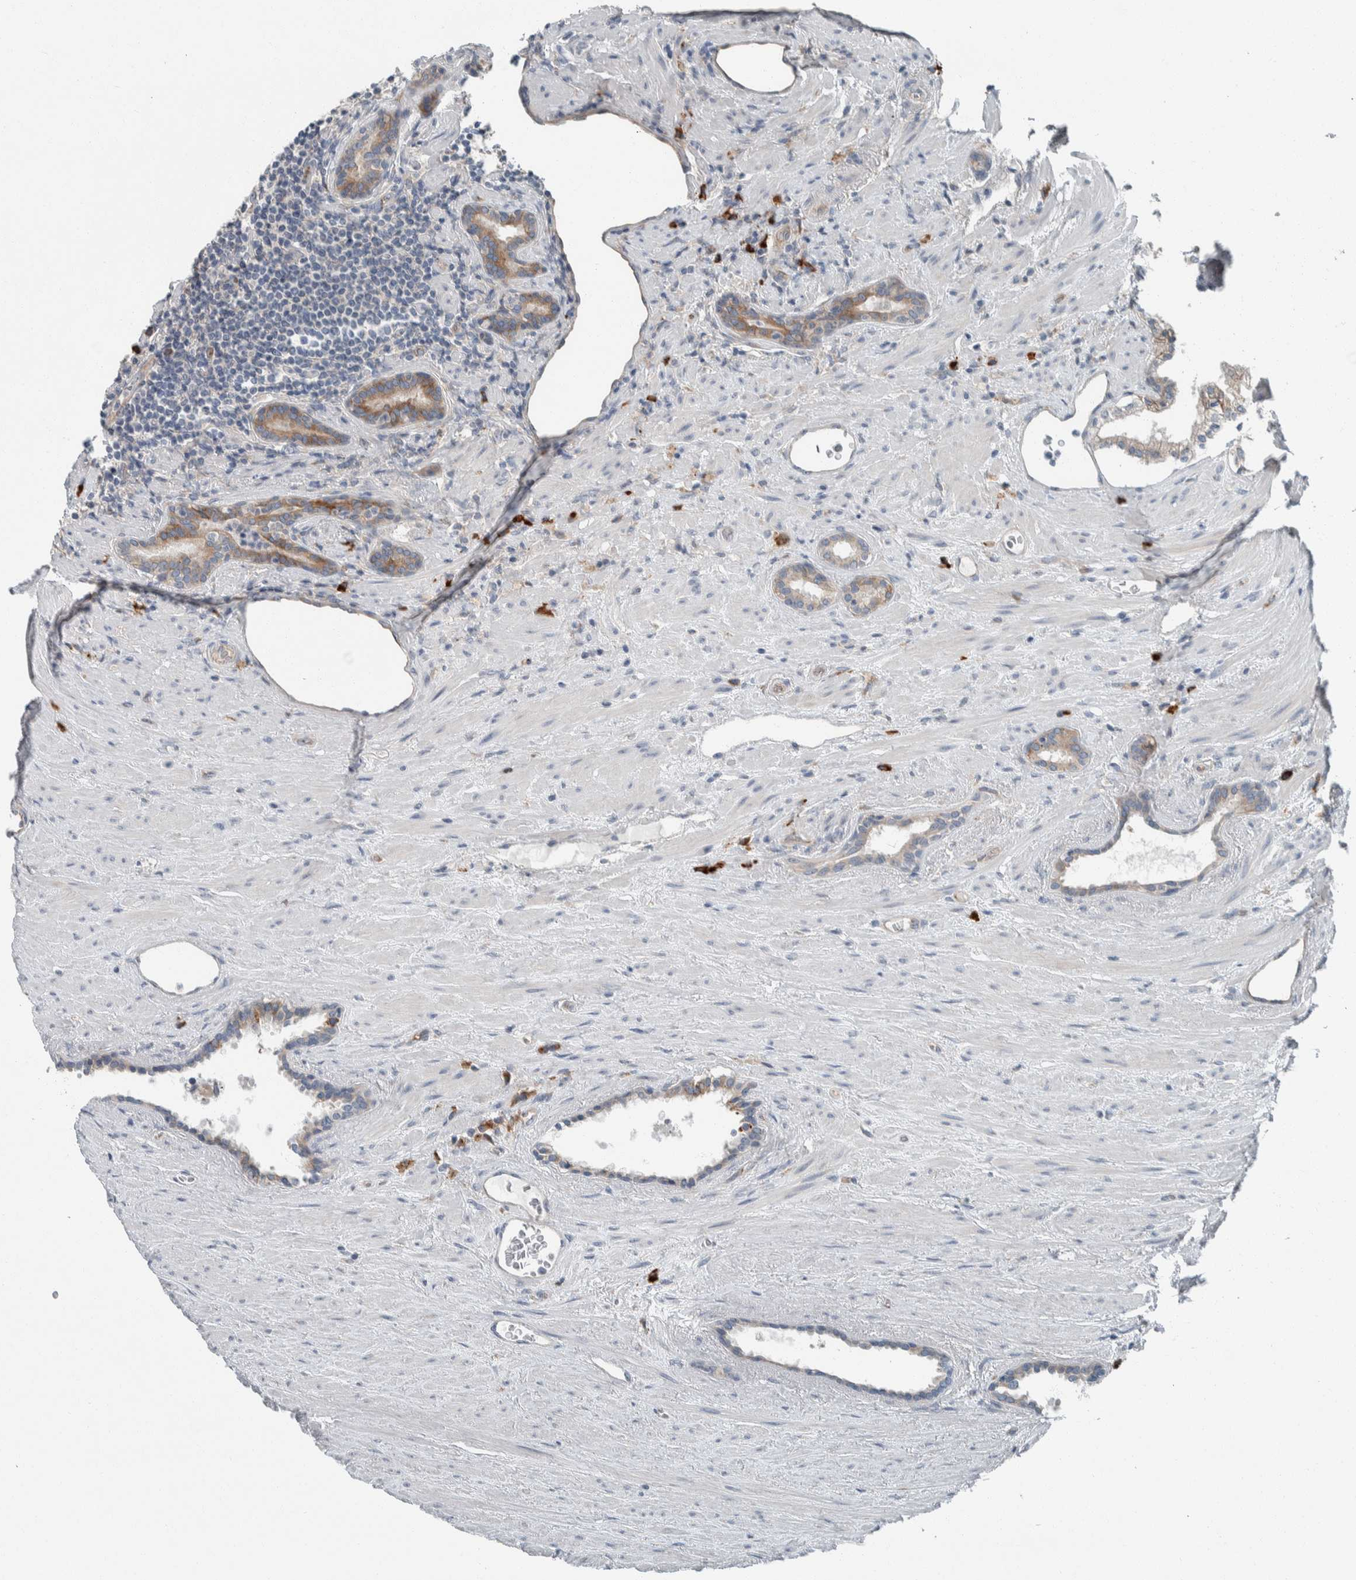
{"staining": {"intensity": "weak", "quantity": "25%-75%", "location": "cytoplasmic/membranous"}, "tissue": "prostate cancer", "cell_type": "Tumor cells", "image_type": "cancer", "snomed": [{"axis": "morphology", "description": "Adenocarcinoma, High grade"}, {"axis": "topography", "description": "Prostate"}], "caption": "High-grade adenocarcinoma (prostate) stained with a protein marker displays weak staining in tumor cells.", "gene": "USP25", "patient": {"sex": "male", "age": 71}}